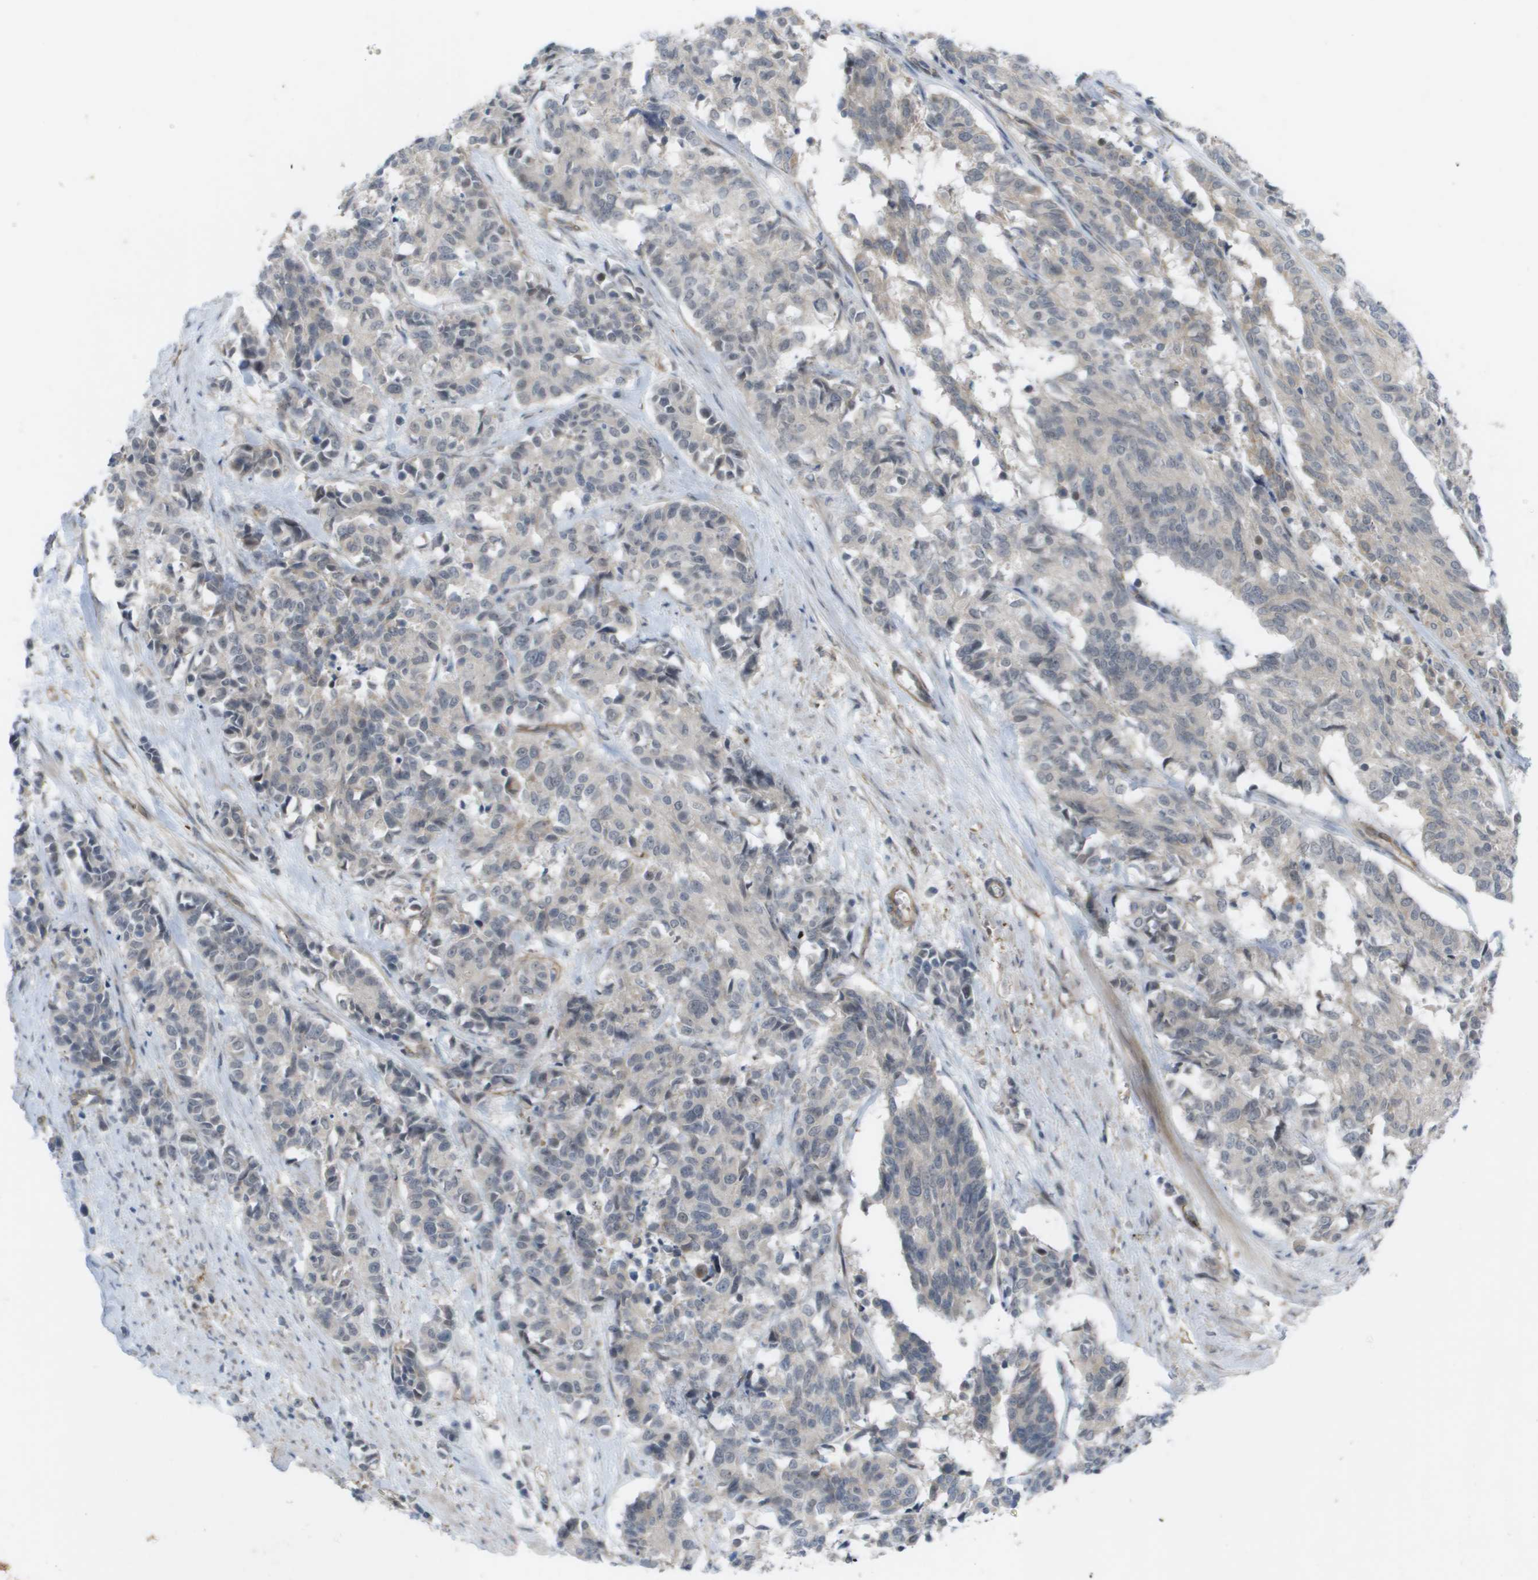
{"staining": {"intensity": "negative", "quantity": "none", "location": "none"}, "tissue": "cervical cancer", "cell_type": "Tumor cells", "image_type": "cancer", "snomed": [{"axis": "morphology", "description": "Squamous cell carcinoma, NOS"}, {"axis": "topography", "description": "Cervix"}], "caption": "The IHC photomicrograph has no significant expression in tumor cells of squamous cell carcinoma (cervical) tissue.", "gene": "MTARC2", "patient": {"sex": "female", "age": 35}}